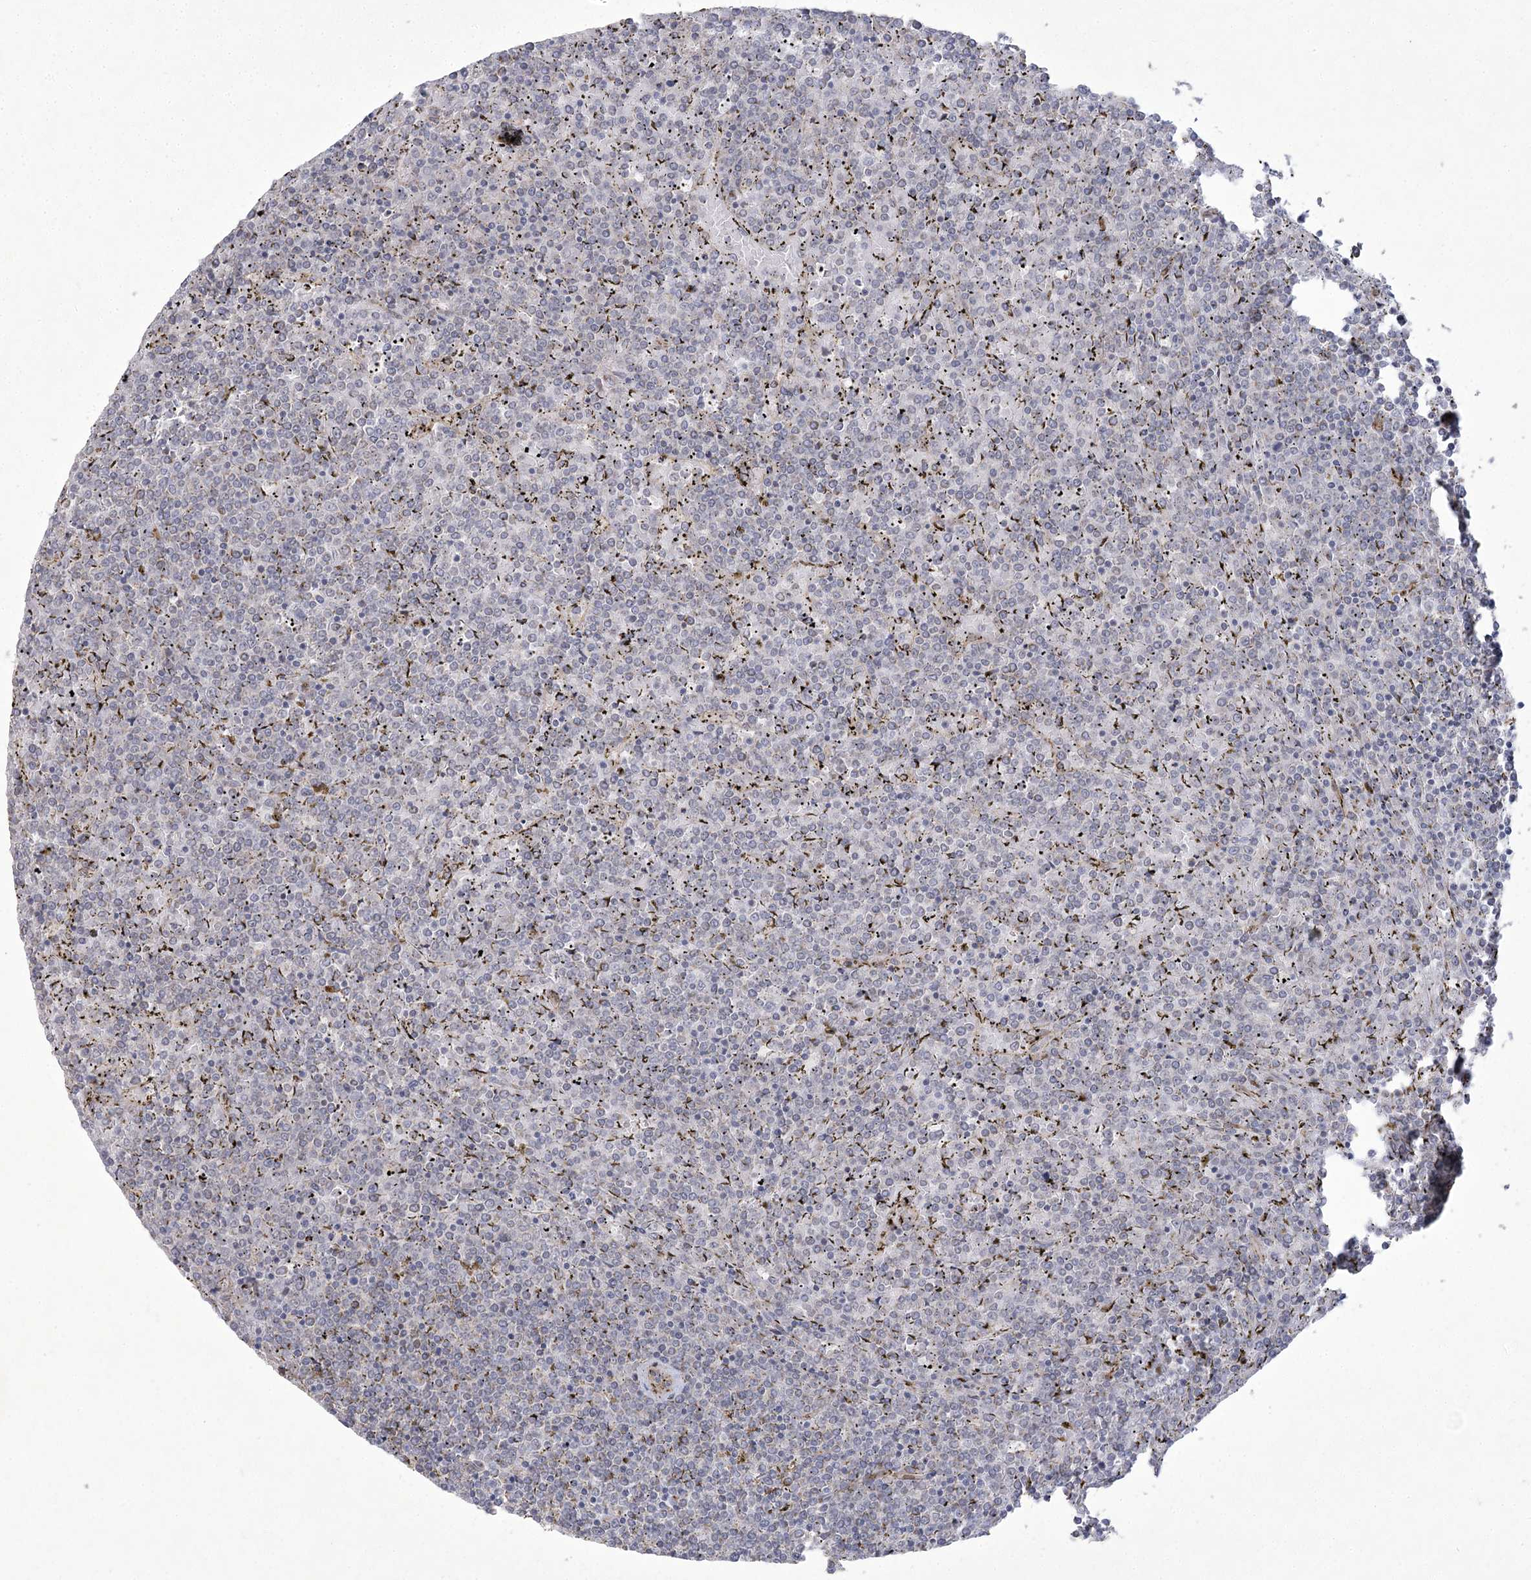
{"staining": {"intensity": "negative", "quantity": "none", "location": "none"}, "tissue": "lymphoma", "cell_type": "Tumor cells", "image_type": "cancer", "snomed": [{"axis": "morphology", "description": "Malignant lymphoma, non-Hodgkin's type, Low grade"}, {"axis": "topography", "description": "Spleen"}], "caption": "High power microscopy micrograph of an IHC micrograph of low-grade malignant lymphoma, non-Hodgkin's type, revealing no significant positivity in tumor cells.", "gene": "AMTN", "patient": {"sex": "female", "age": 19}}